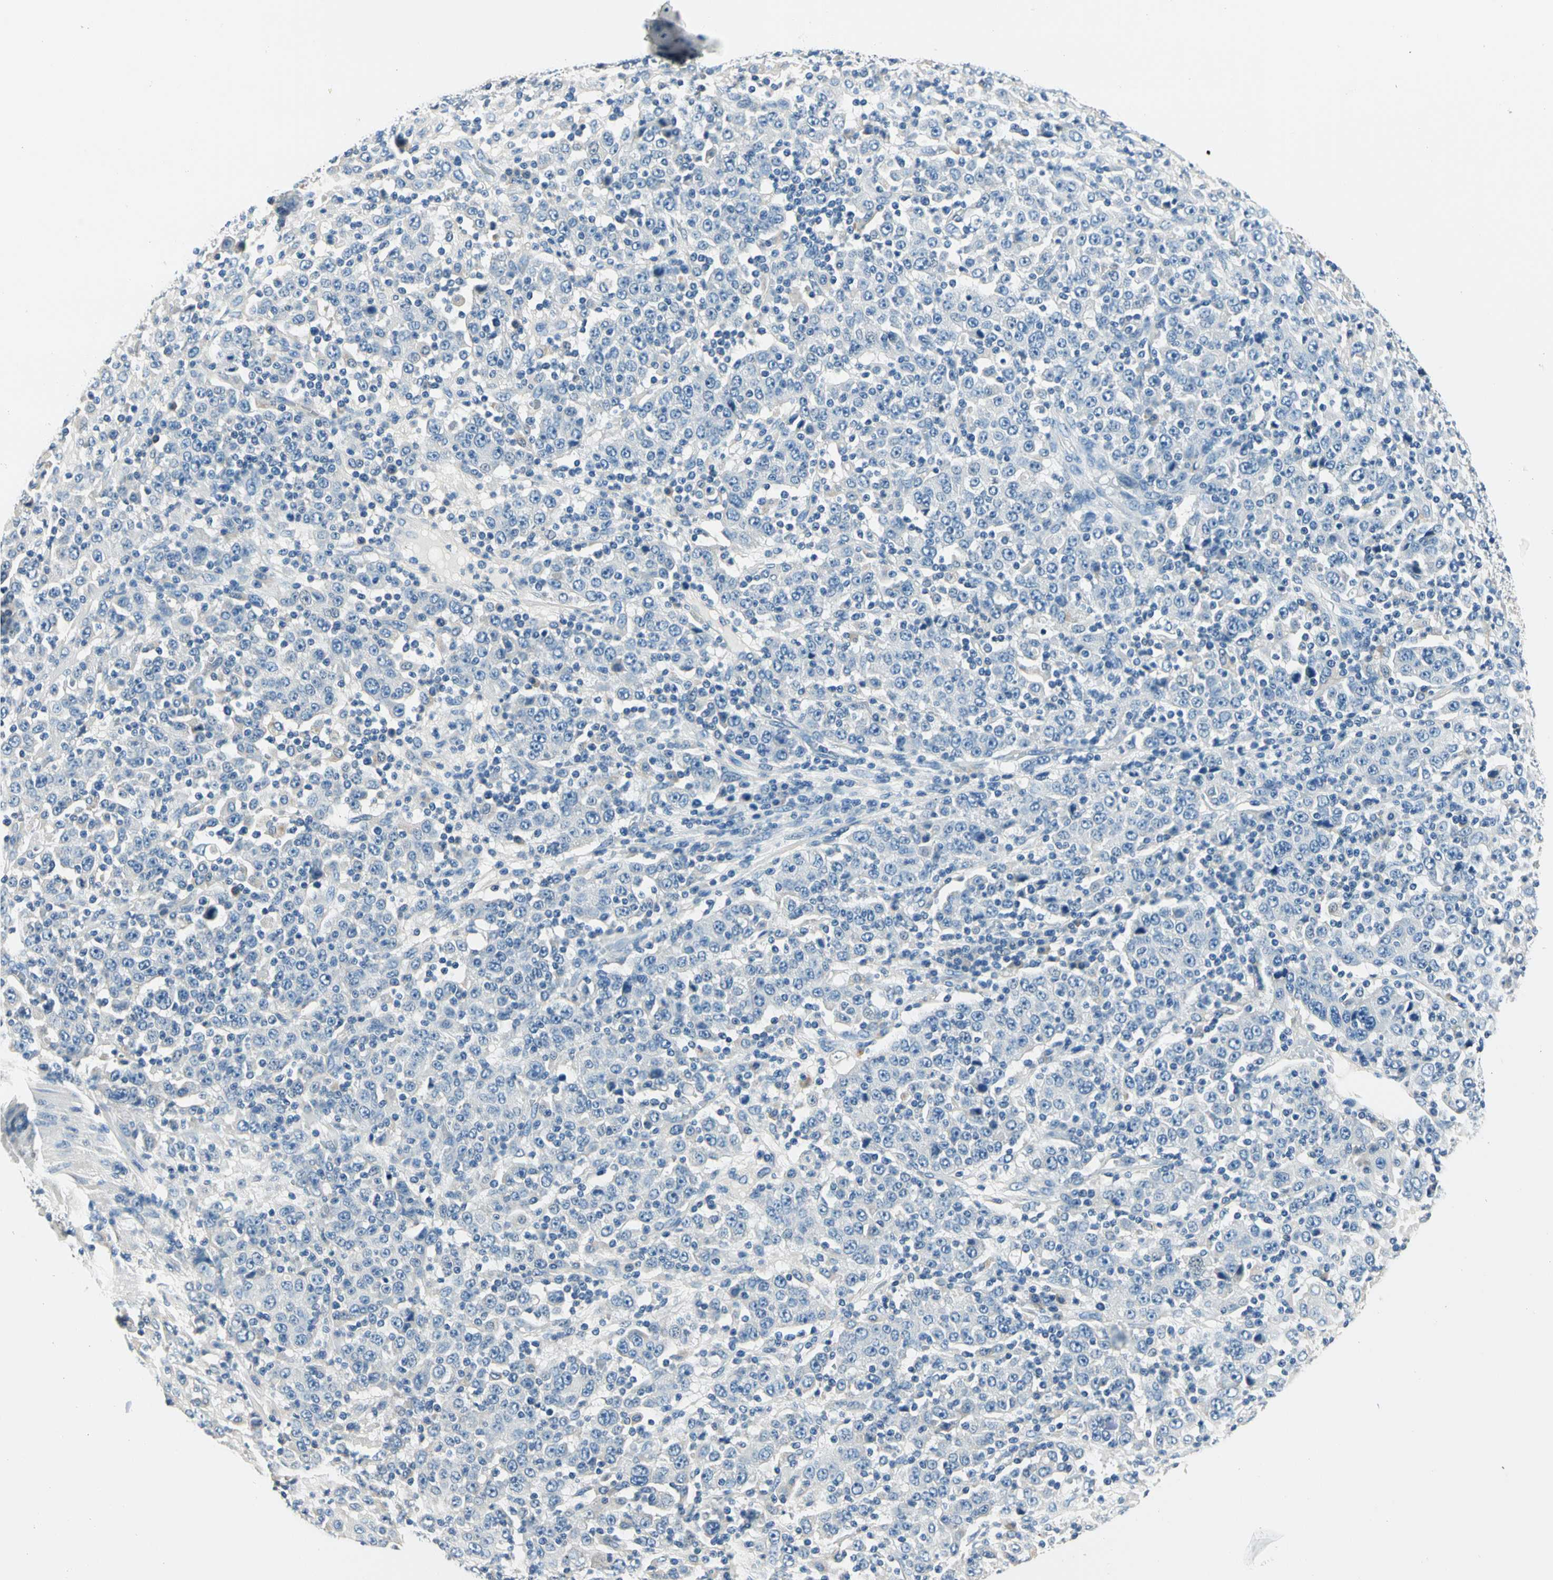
{"staining": {"intensity": "negative", "quantity": "none", "location": "none"}, "tissue": "stomach cancer", "cell_type": "Tumor cells", "image_type": "cancer", "snomed": [{"axis": "morphology", "description": "Normal tissue, NOS"}, {"axis": "morphology", "description": "Adenocarcinoma, NOS"}, {"axis": "topography", "description": "Stomach, upper"}, {"axis": "topography", "description": "Stomach"}], "caption": "This is an immunohistochemistry micrograph of human adenocarcinoma (stomach). There is no expression in tumor cells.", "gene": "TGFBR3", "patient": {"sex": "male", "age": 59}}